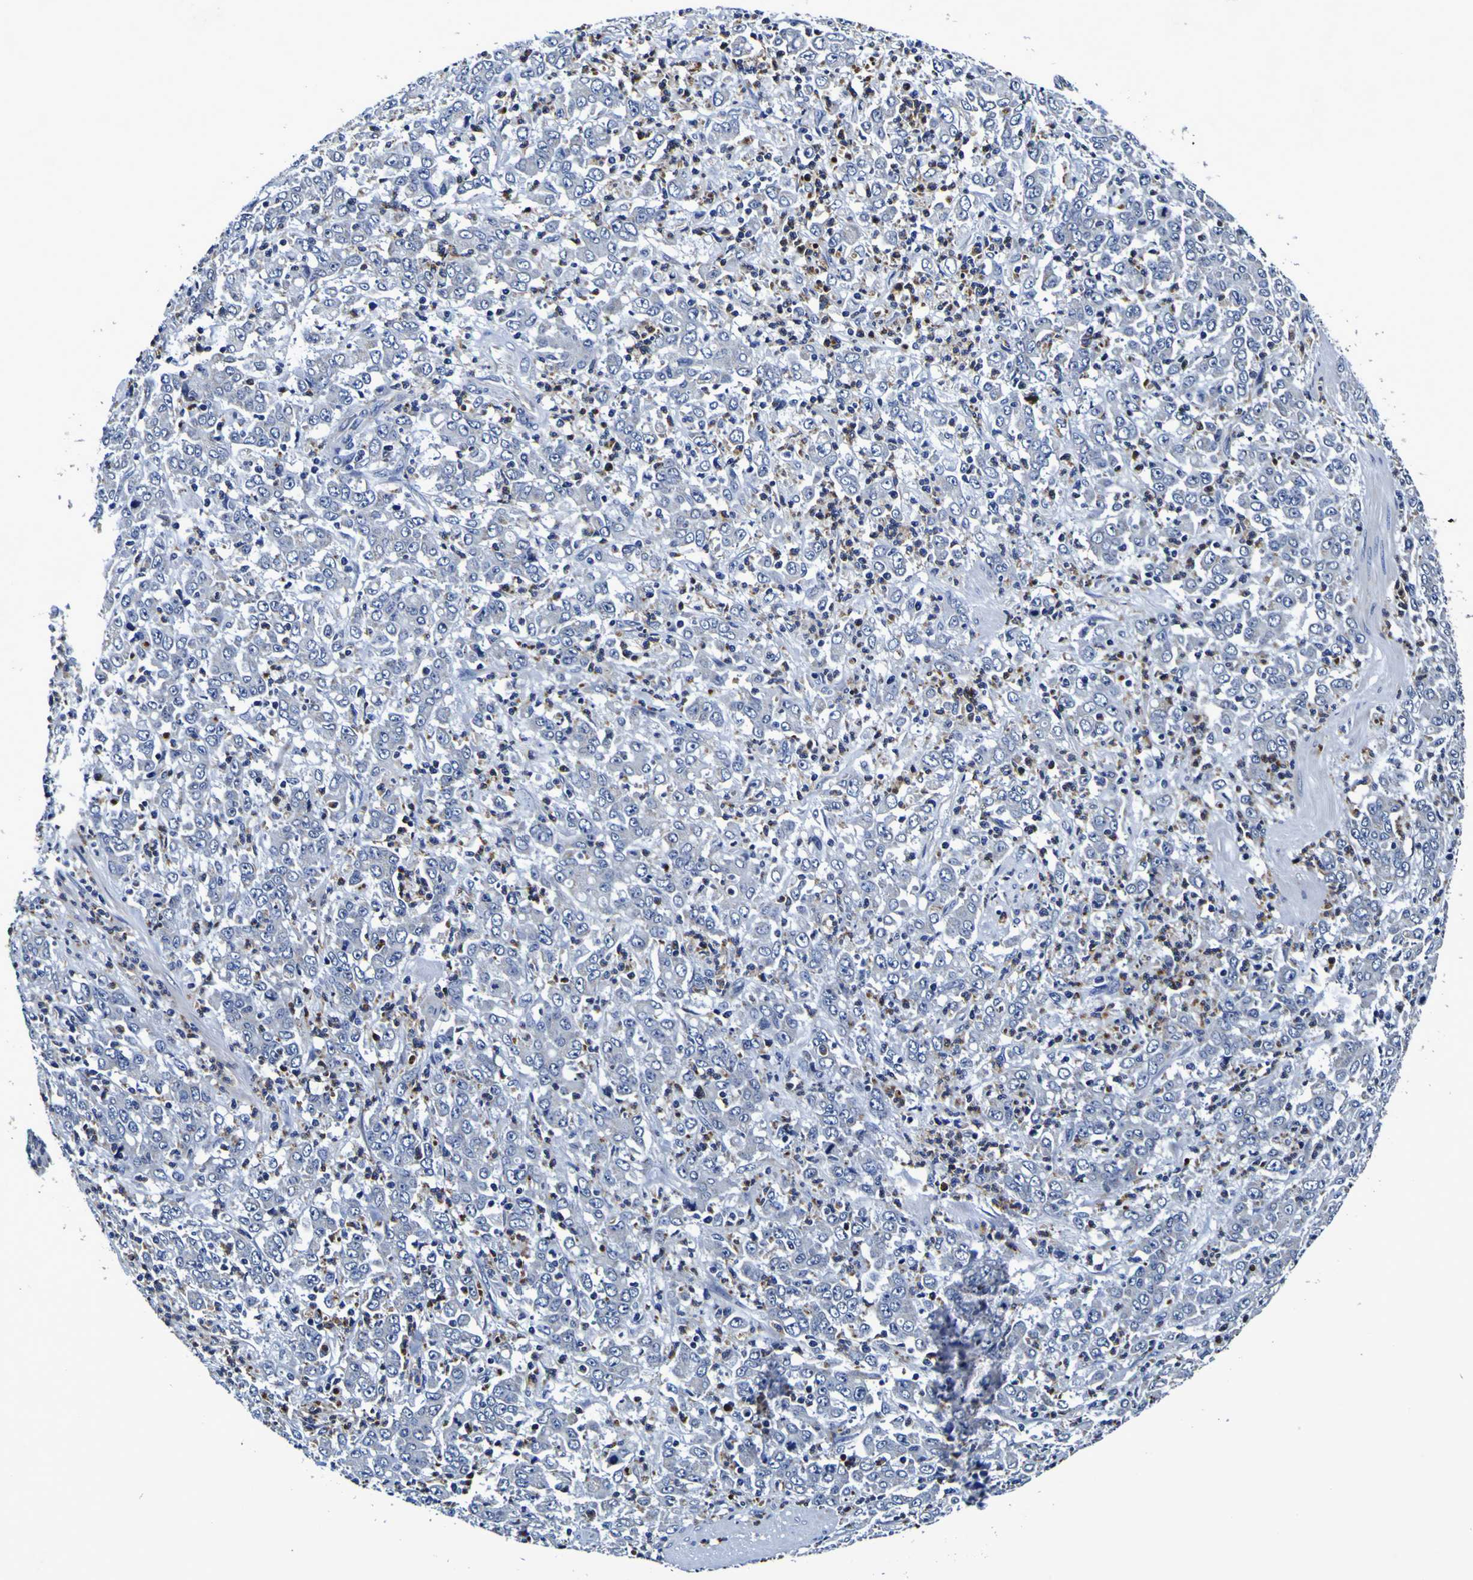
{"staining": {"intensity": "negative", "quantity": "none", "location": "none"}, "tissue": "stomach cancer", "cell_type": "Tumor cells", "image_type": "cancer", "snomed": [{"axis": "morphology", "description": "Adenocarcinoma, NOS"}, {"axis": "topography", "description": "Stomach, lower"}], "caption": "Image shows no protein staining in tumor cells of stomach adenocarcinoma tissue. (DAB (3,3'-diaminobenzidine) IHC, high magnification).", "gene": "PANK4", "patient": {"sex": "female", "age": 71}}